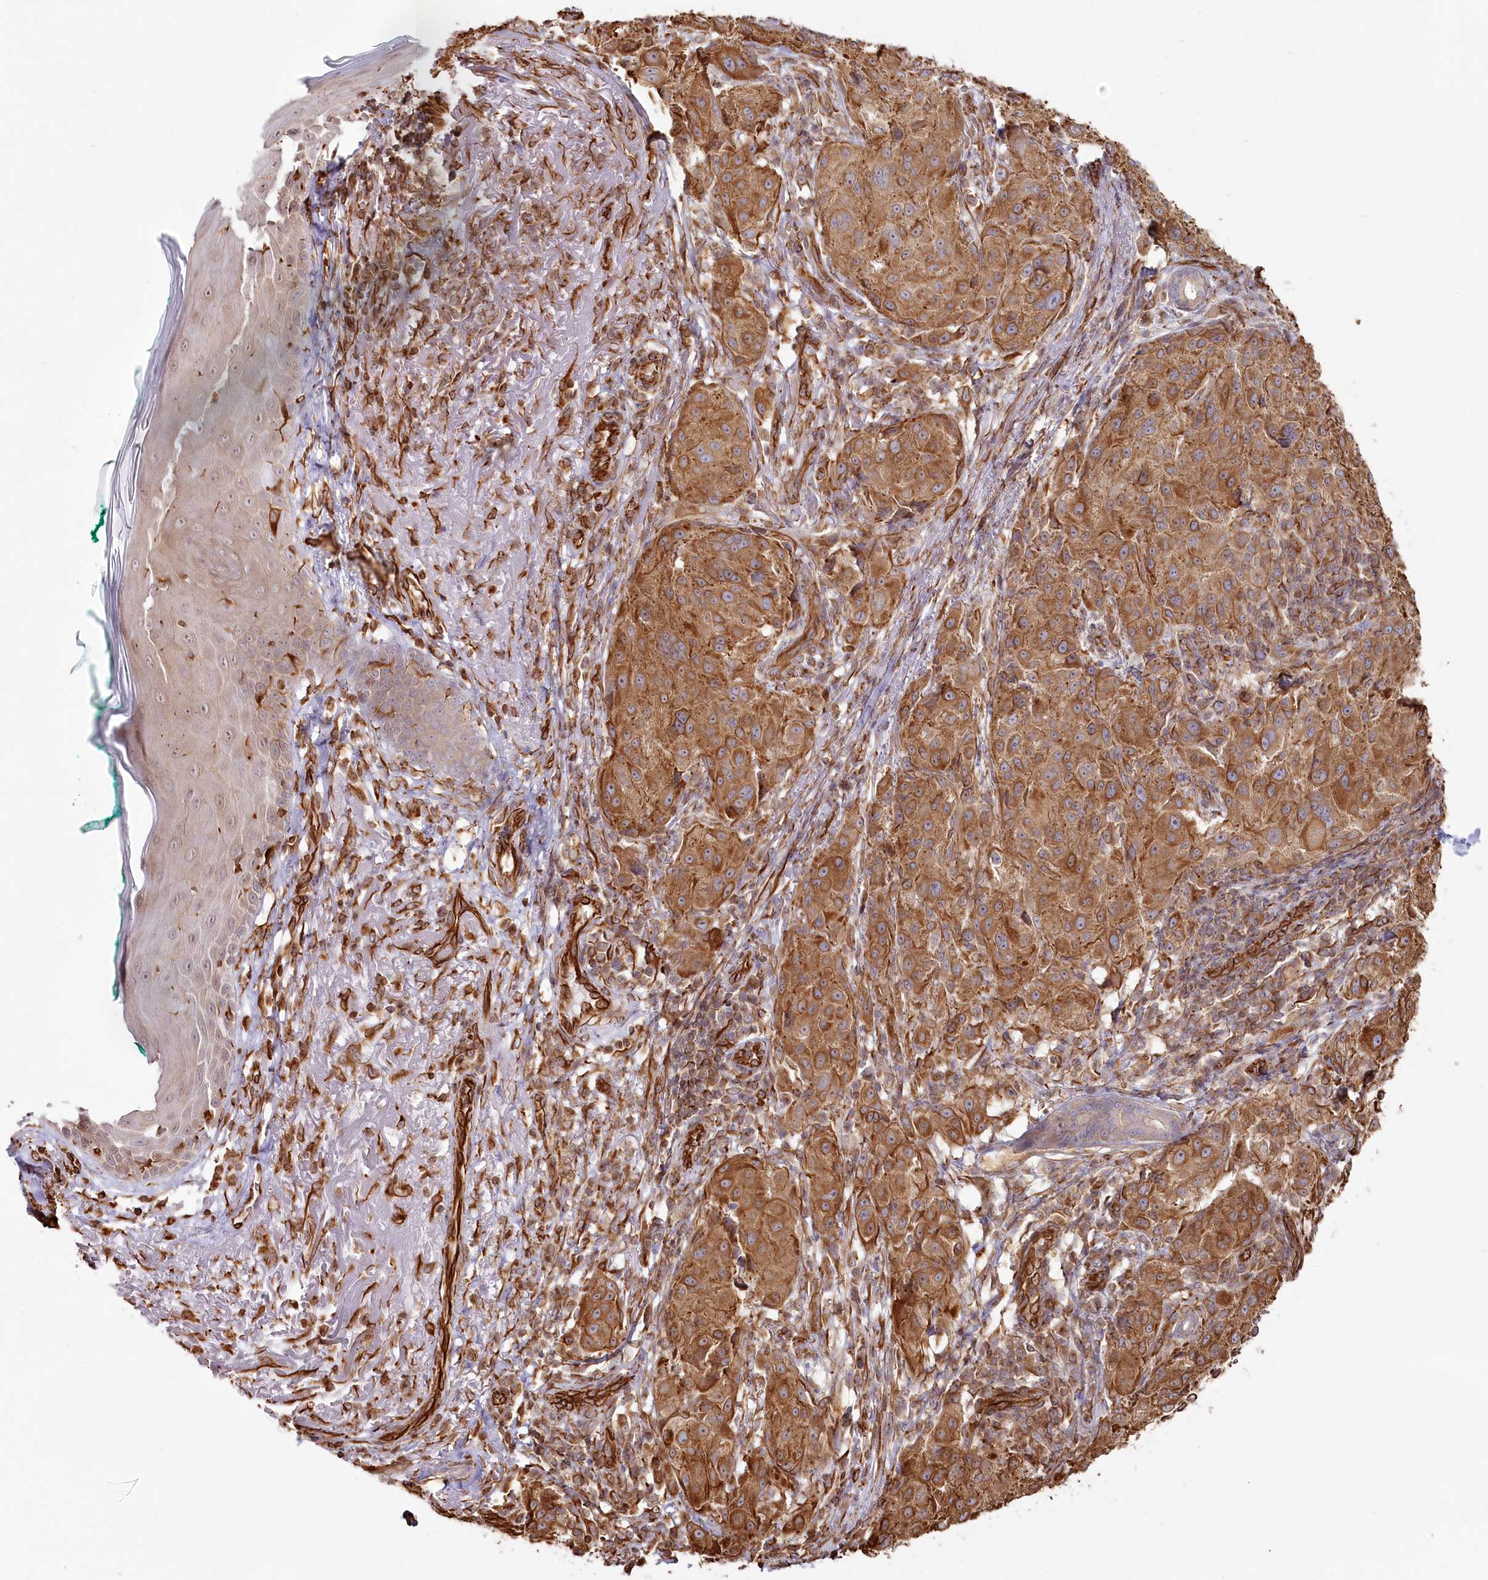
{"staining": {"intensity": "moderate", "quantity": ">75%", "location": "cytoplasmic/membranous"}, "tissue": "melanoma", "cell_type": "Tumor cells", "image_type": "cancer", "snomed": [{"axis": "morphology", "description": "Necrosis, NOS"}, {"axis": "morphology", "description": "Malignant melanoma, NOS"}, {"axis": "topography", "description": "Skin"}], "caption": "A brown stain highlights moderate cytoplasmic/membranous staining of a protein in malignant melanoma tumor cells.", "gene": "TTC1", "patient": {"sex": "female", "age": 87}}